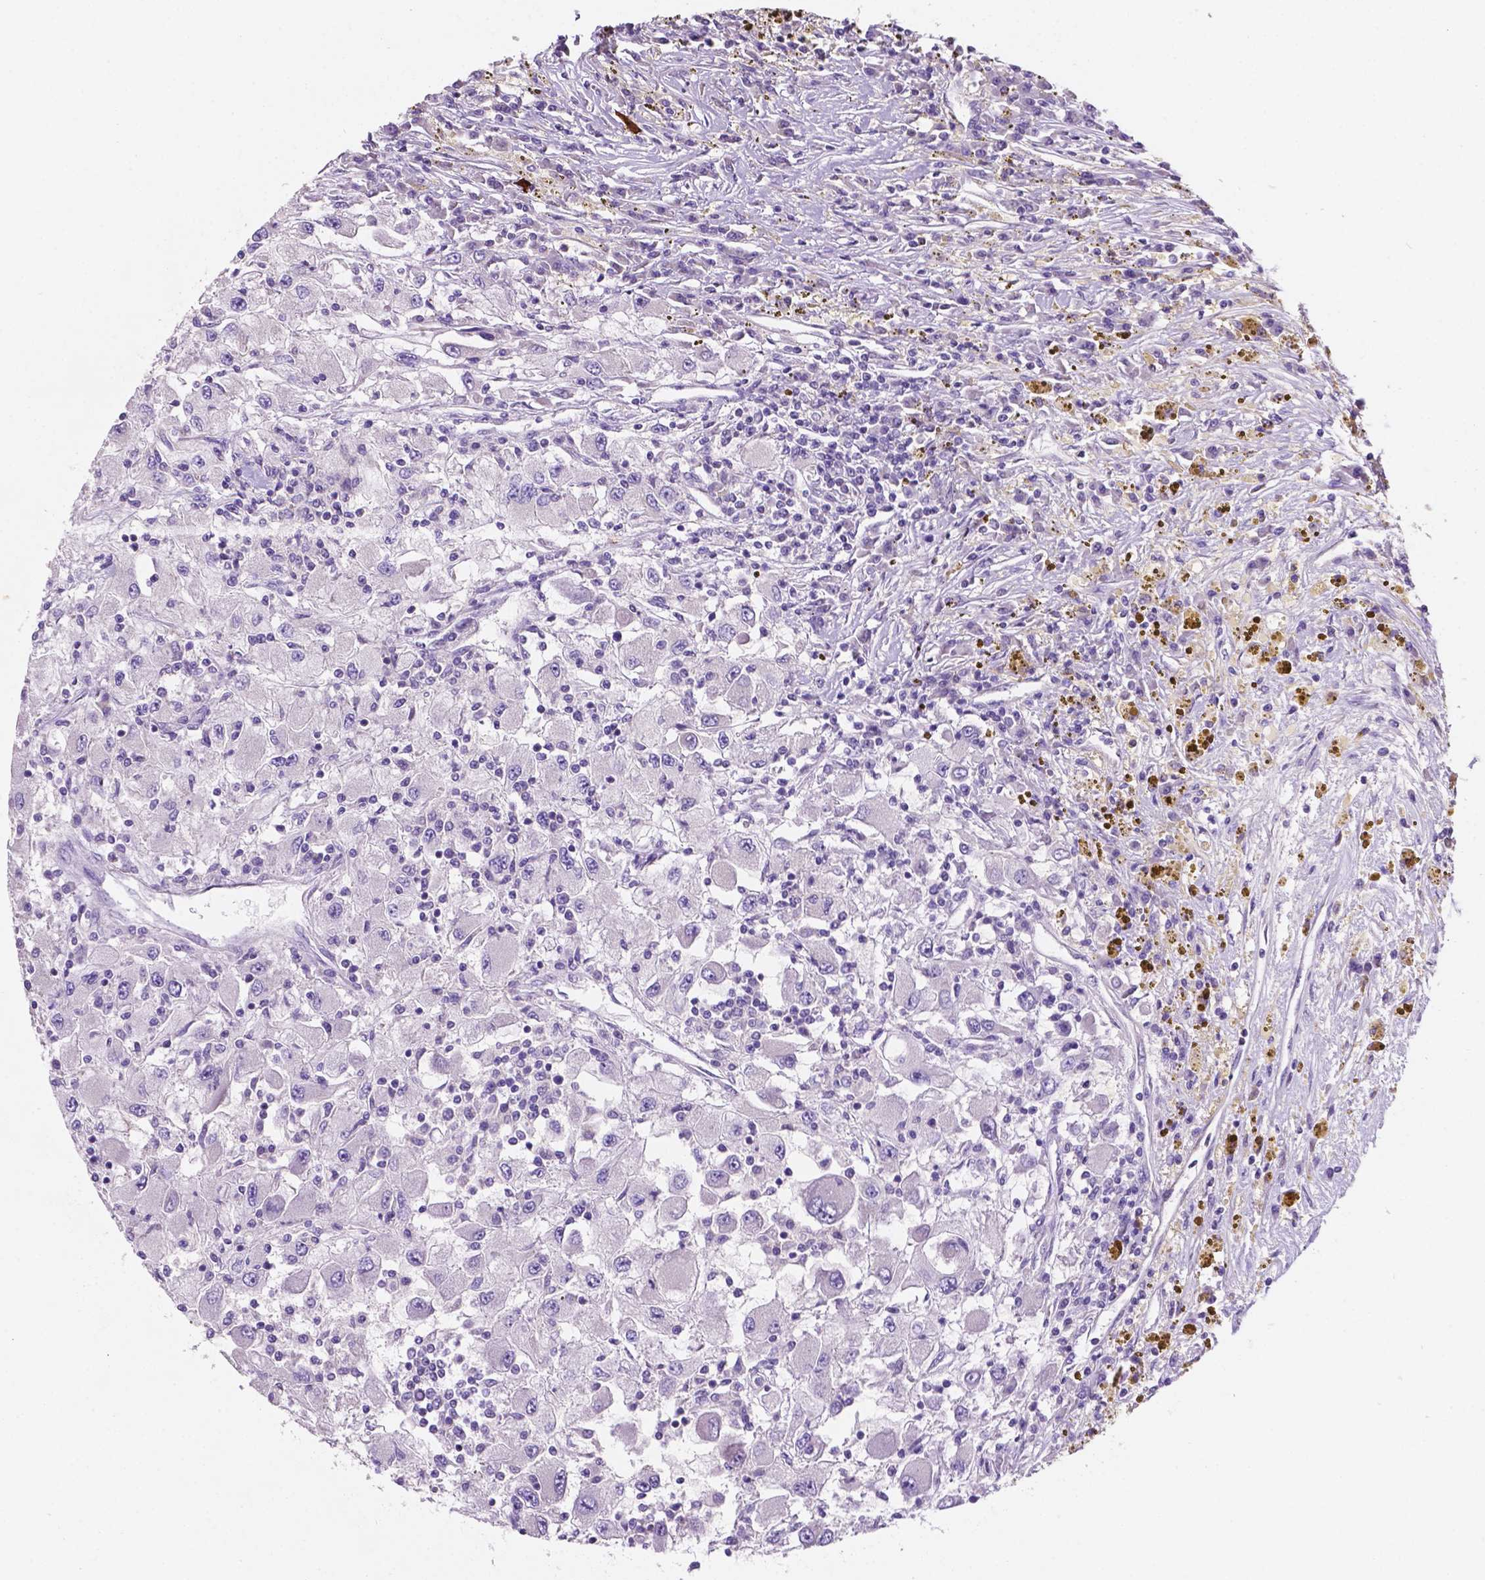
{"staining": {"intensity": "negative", "quantity": "none", "location": "none"}, "tissue": "renal cancer", "cell_type": "Tumor cells", "image_type": "cancer", "snomed": [{"axis": "morphology", "description": "Adenocarcinoma, NOS"}, {"axis": "topography", "description": "Kidney"}], "caption": "There is no significant positivity in tumor cells of renal cancer.", "gene": "MKRN2OS", "patient": {"sex": "female", "age": 67}}